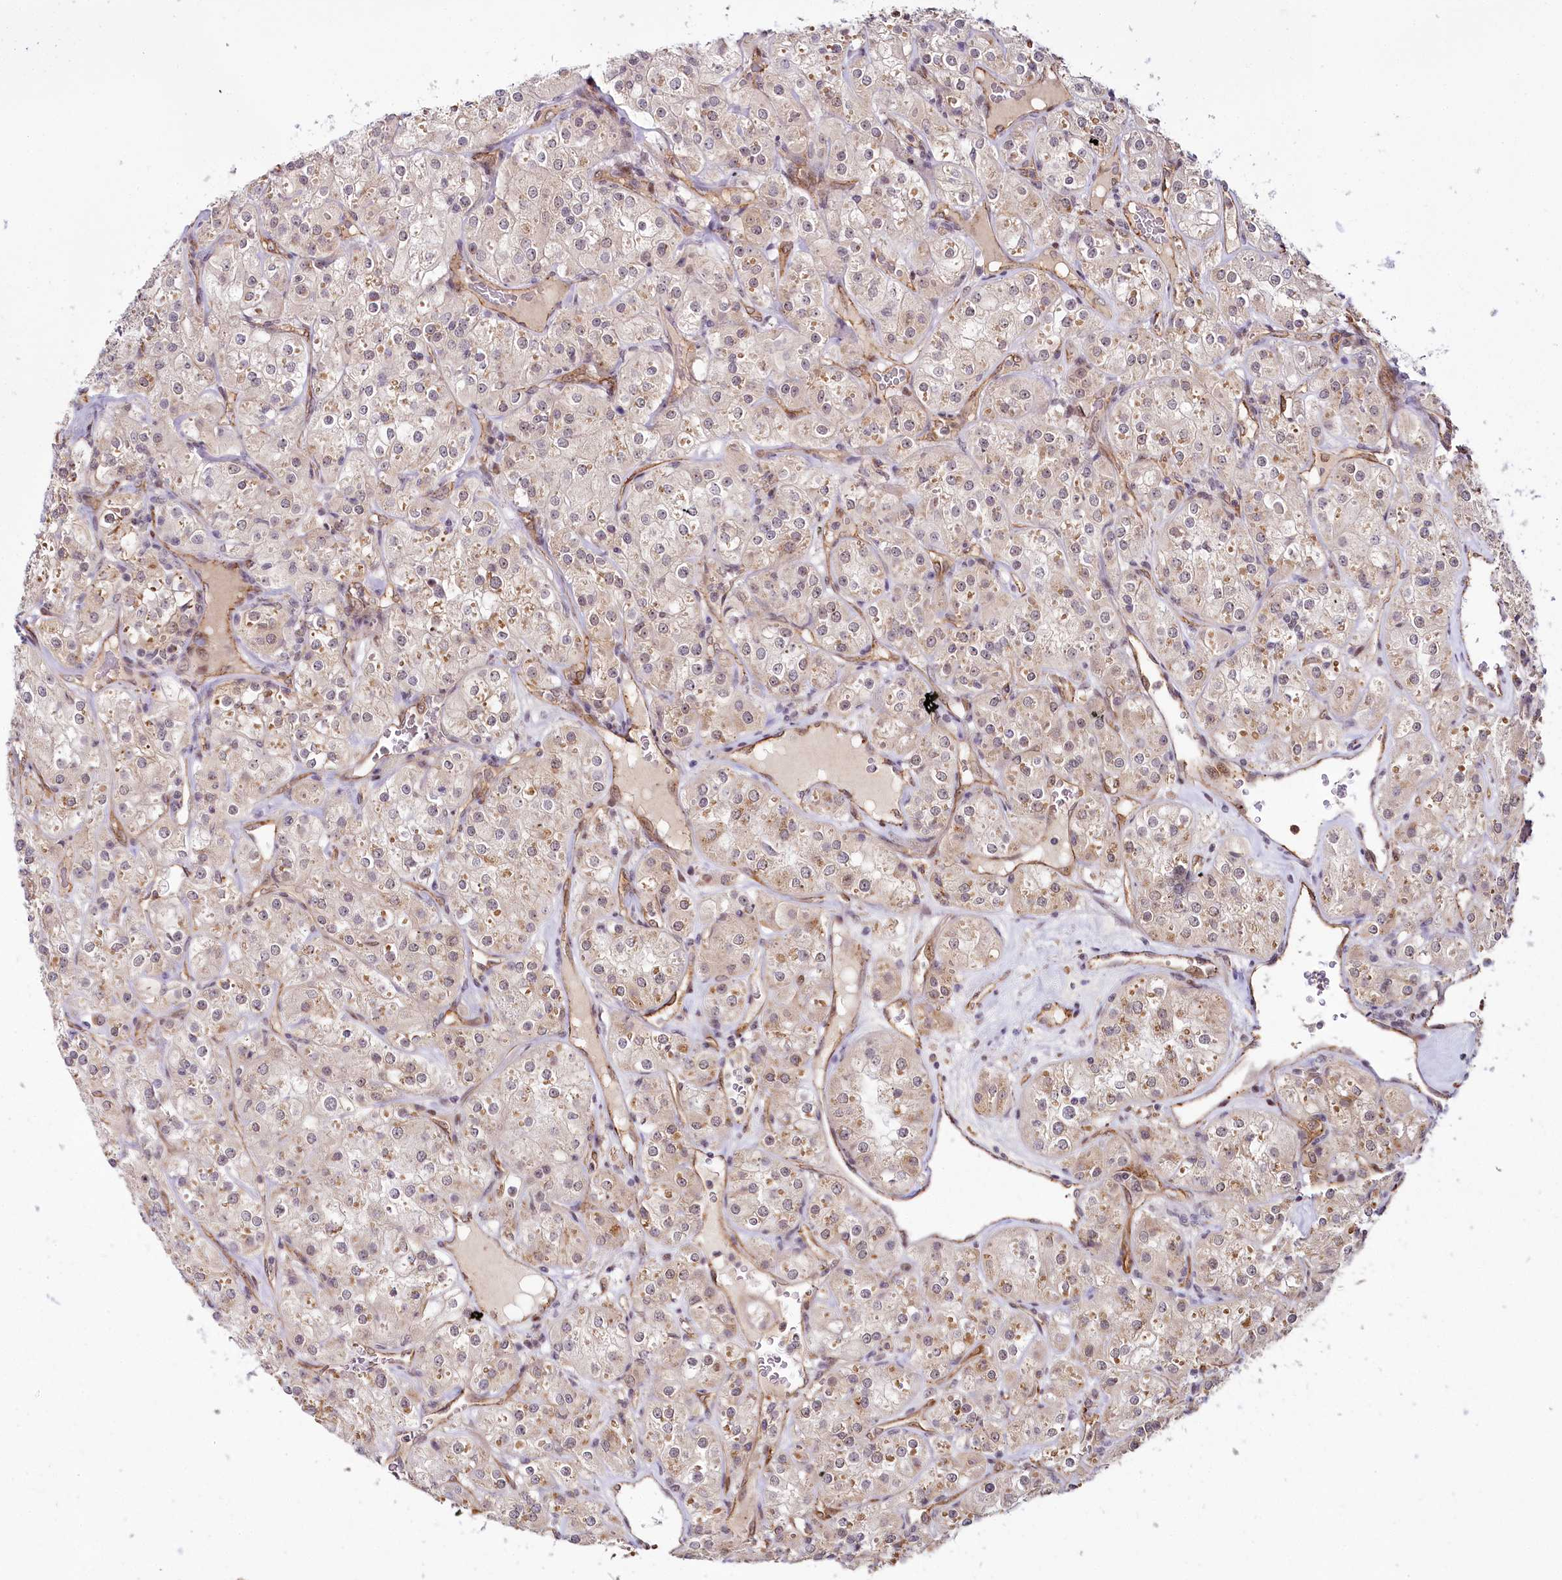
{"staining": {"intensity": "negative", "quantity": "none", "location": "none"}, "tissue": "renal cancer", "cell_type": "Tumor cells", "image_type": "cancer", "snomed": [{"axis": "morphology", "description": "Adenocarcinoma, NOS"}, {"axis": "topography", "description": "Kidney"}], "caption": "Immunohistochemical staining of human adenocarcinoma (renal) reveals no significant positivity in tumor cells. (Stains: DAB (3,3'-diaminobenzidine) immunohistochemistry with hematoxylin counter stain, Microscopy: brightfield microscopy at high magnification).", "gene": "ALKBH8", "patient": {"sex": "male", "age": 77}}